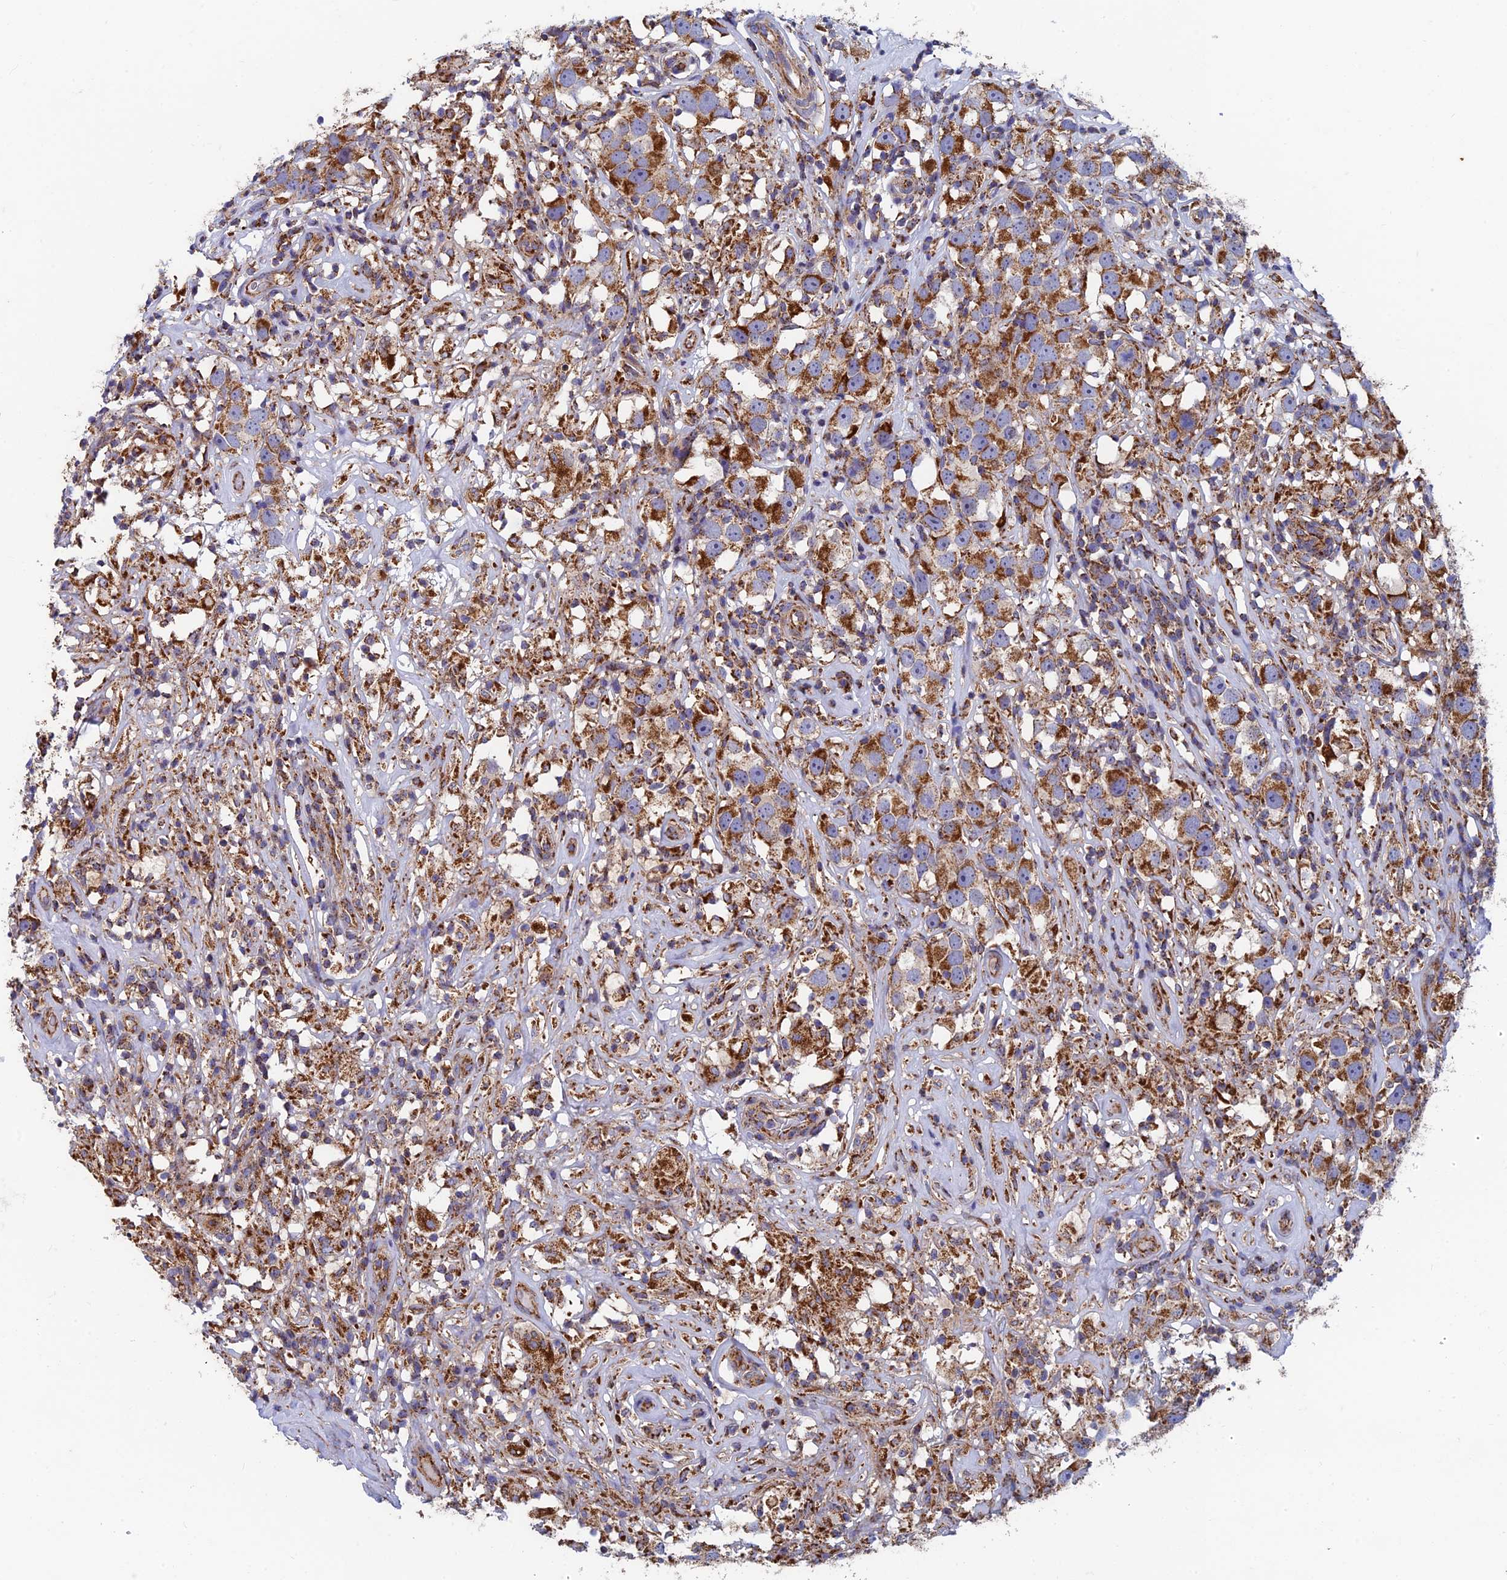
{"staining": {"intensity": "strong", "quantity": ">75%", "location": "cytoplasmic/membranous"}, "tissue": "testis cancer", "cell_type": "Tumor cells", "image_type": "cancer", "snomed": [{"axis": "morphology", "description": "Seminoma, NOS"}, {"axis": "topography", "description": "Testis"}], "caption": "IHC of testis cancer (seminoma) reveals high levels of strong cytoplasmic/membranous staining in about >75% of tumor cells.", "gene": "MRPS9", "patient": {"sex": "male", "age": 49}}